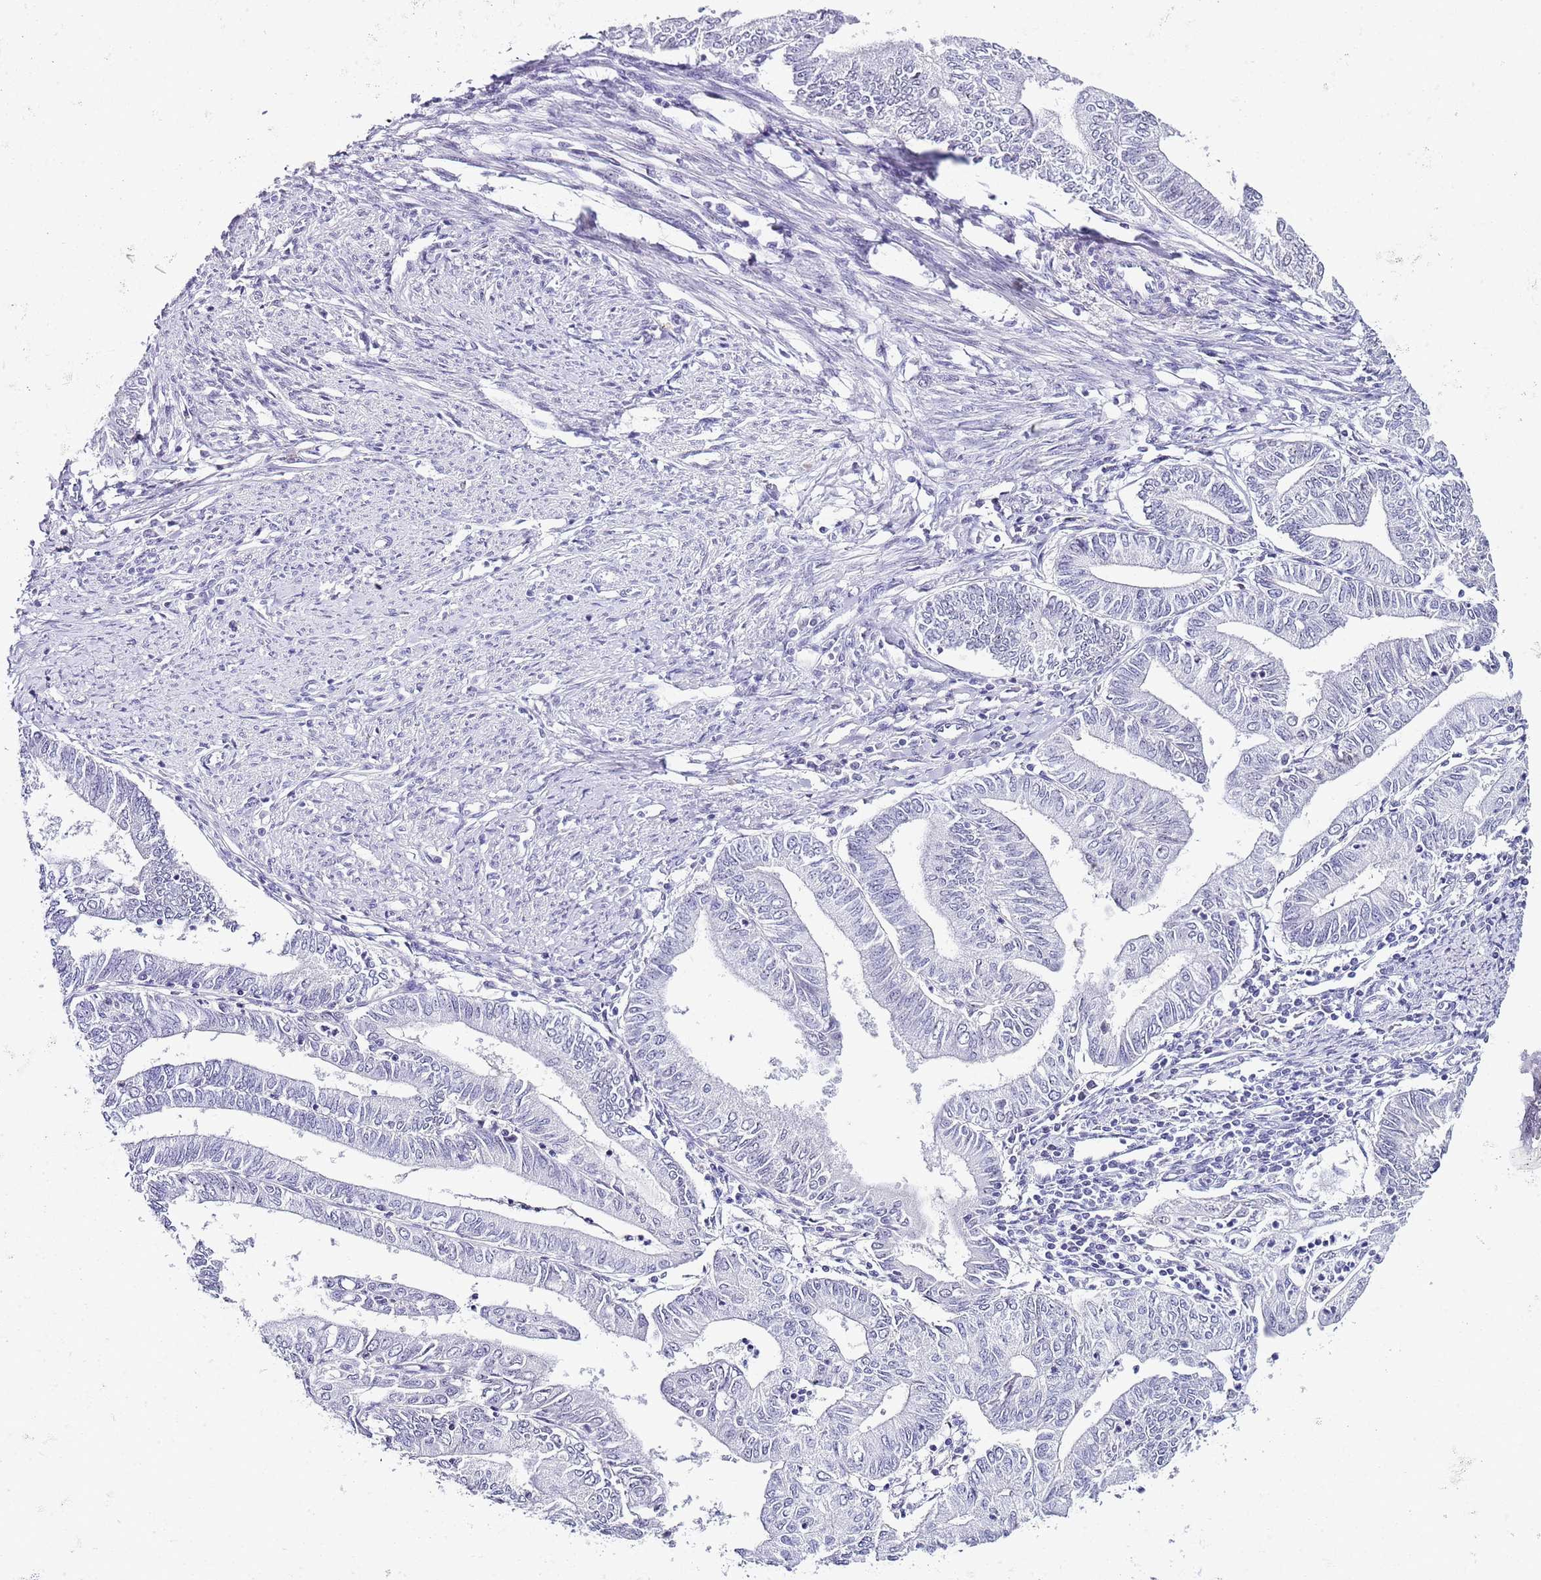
{"staining": {"intensity": "negative", "quantity": "none", "location": "none"}, "tissue": "endometrial cancer", "cell_type": "Tumor cells", "image_type": "cancer", "snomed": [{"axis": "morphology", "description": "Adenocarcinoma, NOS"}, {"axis": "topography", "description": "Endometrium"}], "caption": "Immunohistochemistry histopathology image of human endometrial cancer stained for a protein (brown), which demonstrates no positivity in tumor cells.", "gene": "NOP56", "patient": {"sex": "female", "age": 66}}